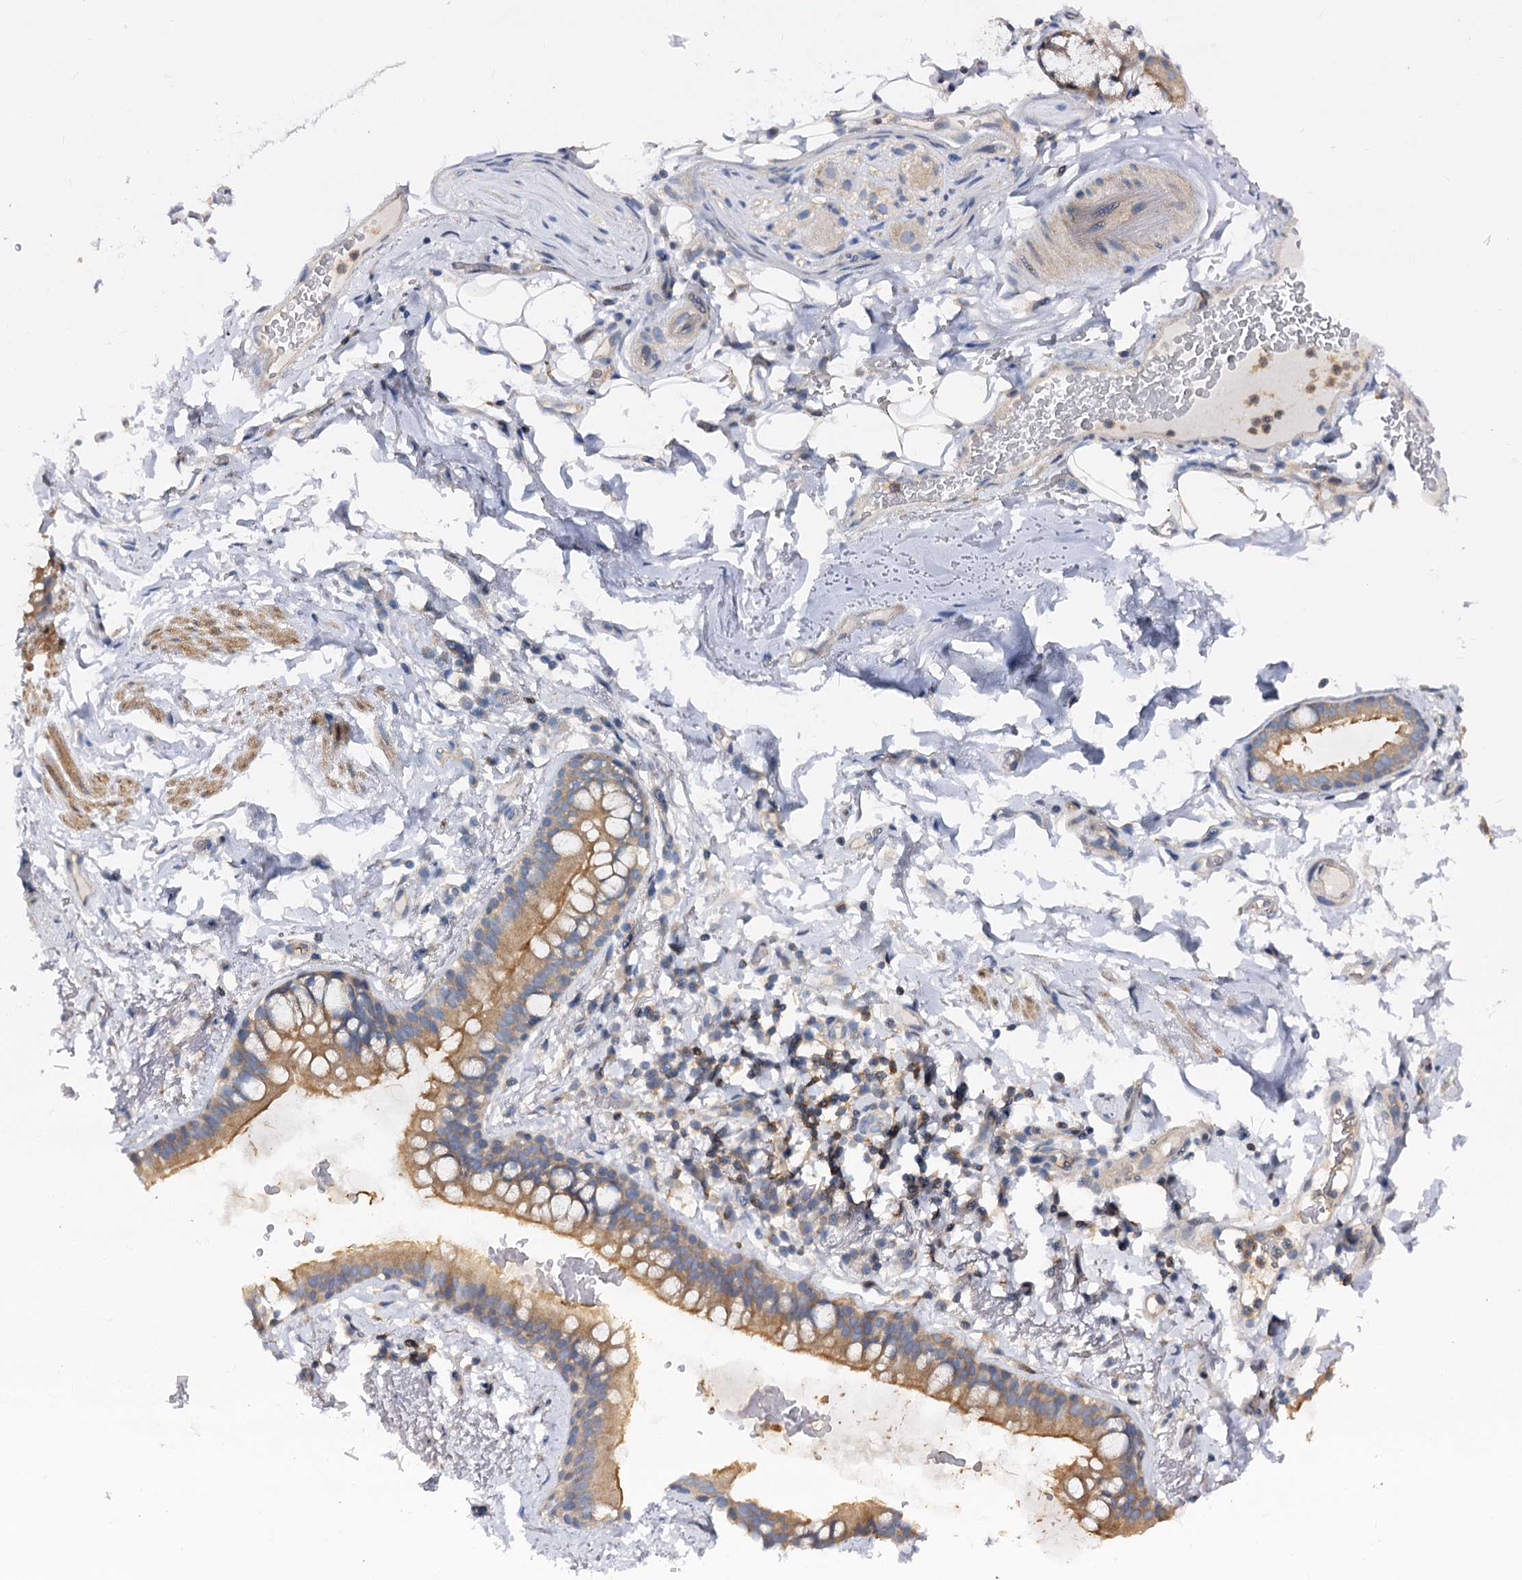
{"staining": {"intensity": "negative", "quantity": "none", "location": "none"}, "tissue": "adipose tissue", "cell_type": "Adipocytes", "image_type": "normal", "snomed": [{"axis": "morphology", "description": "Normal tissue, NOS"}, {"axis": "topography", "description": "Lymph node"}, {"axis": "topography", "description": "Bronchus"}], "caption": "Adipocytes are negative for brown protein staining in benign adipose tissue.", "gene": "ANKRD13A", "patient": {"sex": "male", "age": 63}}